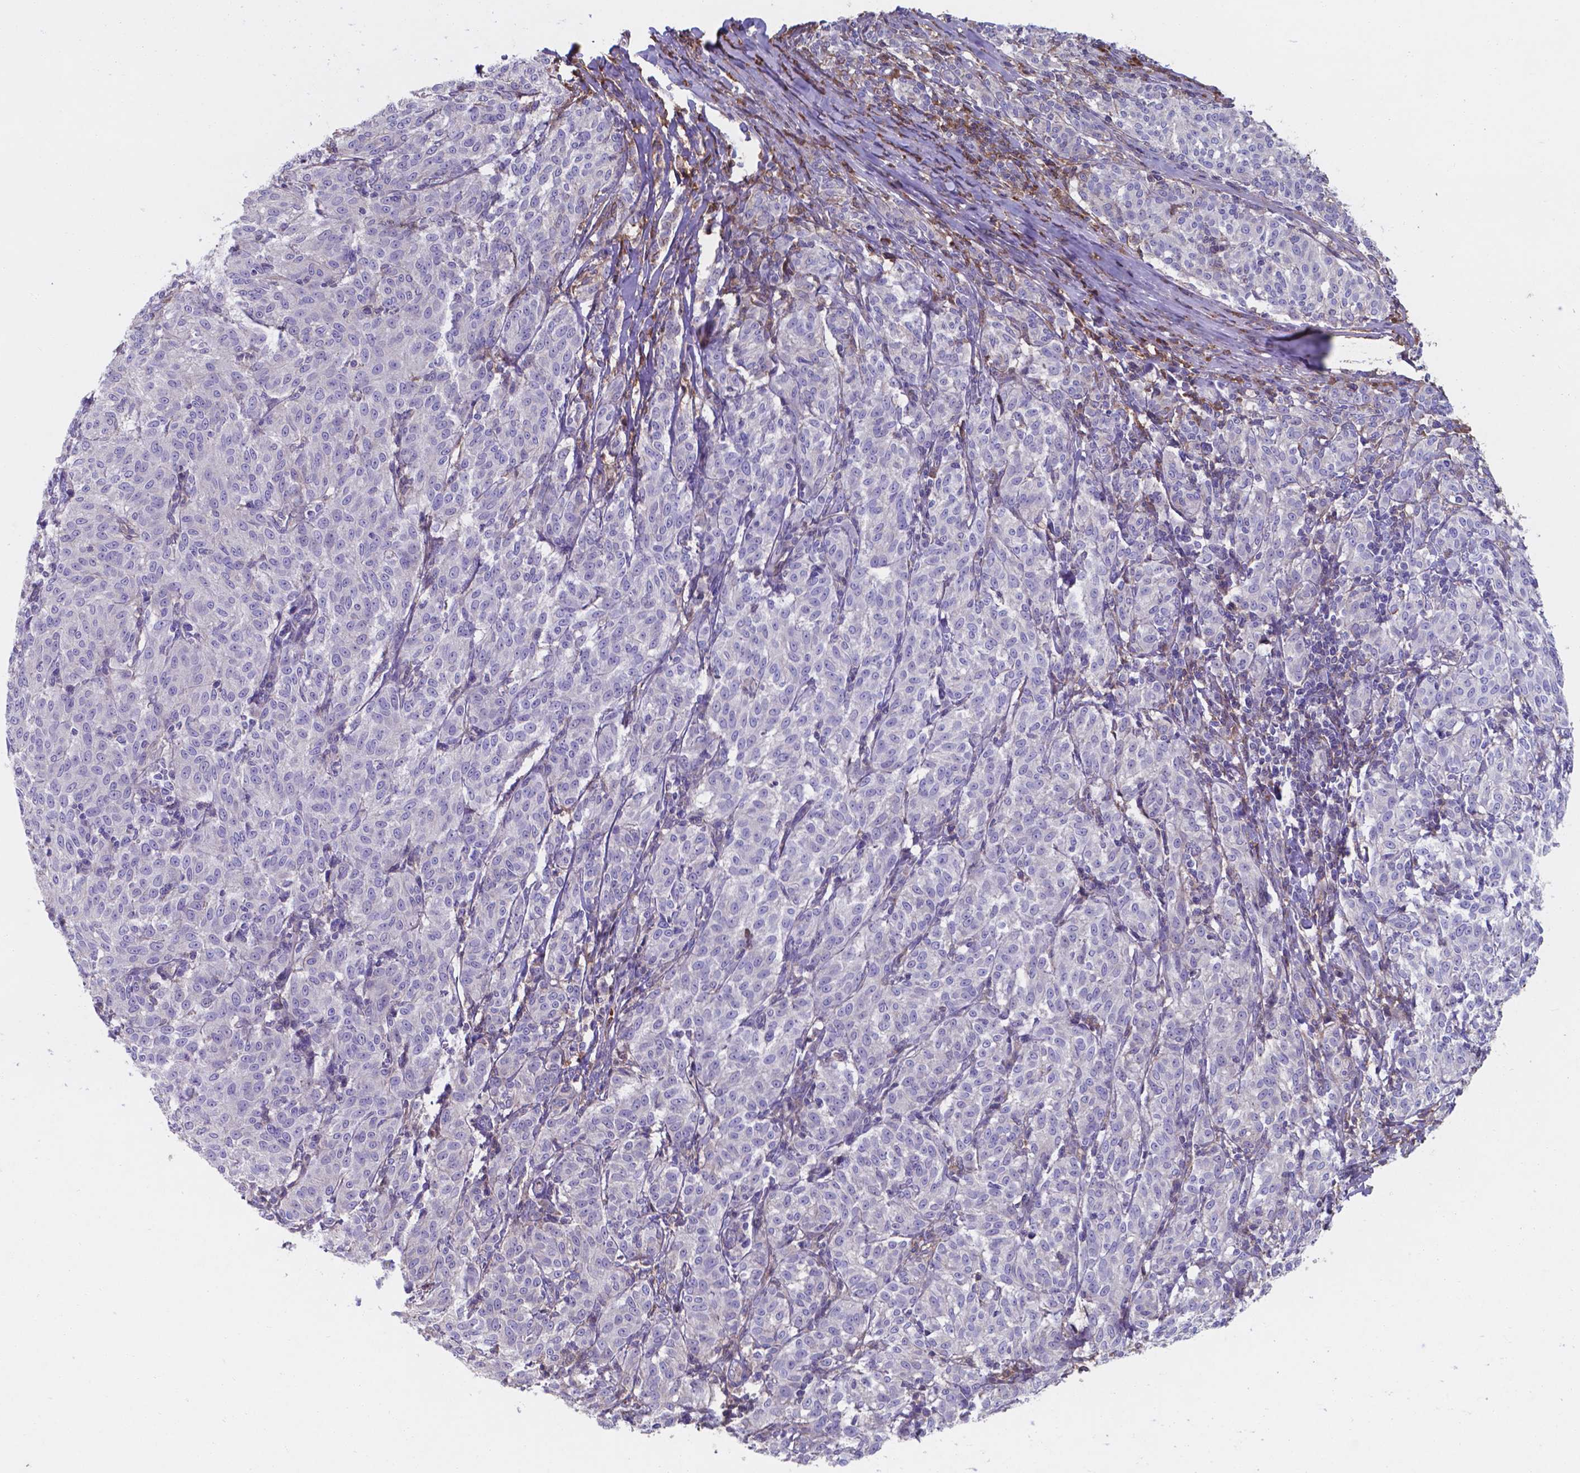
{"staining": {"intensity": "negative", "quantity": "none", "location": "none"}, "tissue": "melanoma", "cell_type": "Tumor cells", "image_type": "cancer", "snomed": [{"axis": "morphology", "description": "Malignant melanoma, NOS"}, {"axis": "topography", "description": "Skin"}], "caption": "A high-resolution micrograph shows immunohistochemistry (IHC) staining of melanoma, which exhibits no significant staining in tumor cells.", "gene": "SERPINA1", "patient": {"sex": "female", "age": 72}}